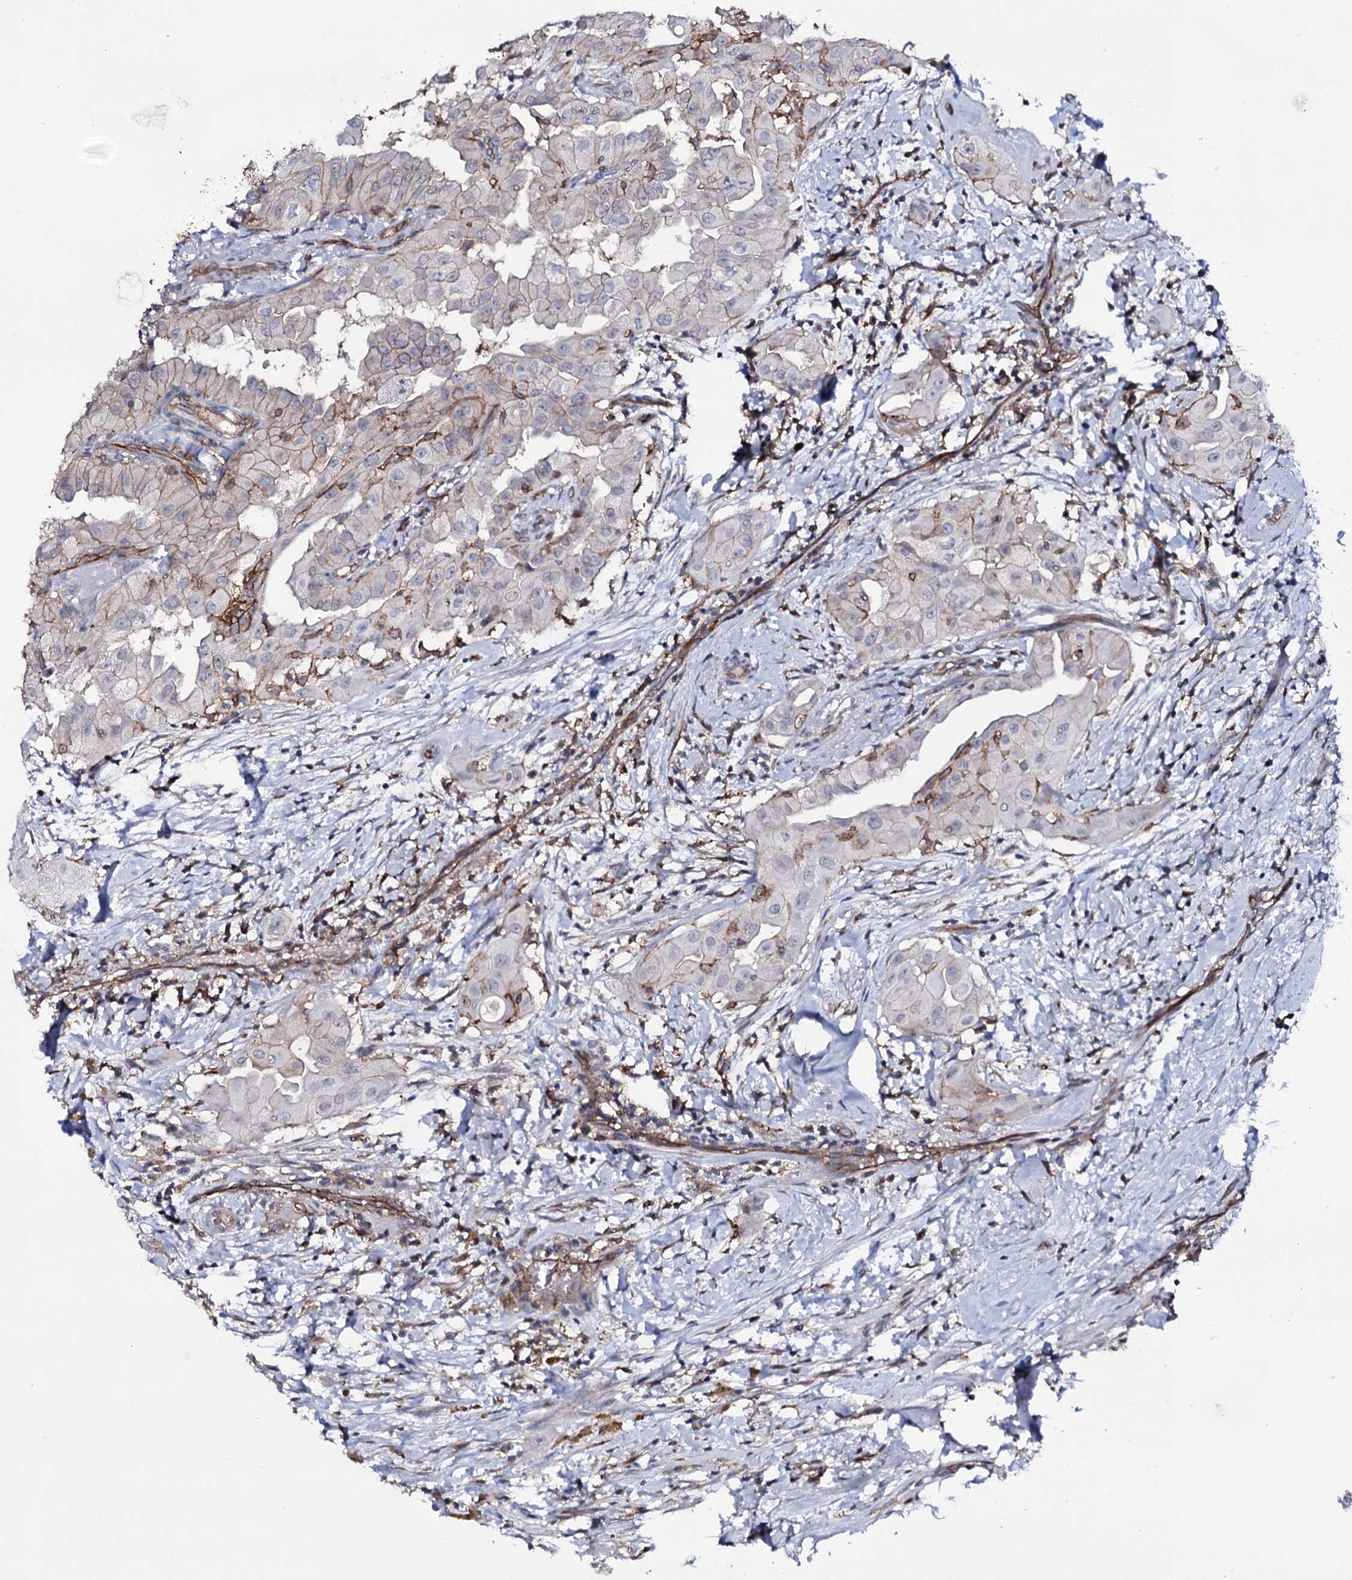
{"staining": {"intensity": "moderate", "quantity": "25%-75%", "location": "cytoplasmic/membranous"}, "tissue": "thyroid cancer", "cell_type": "Tumor cells", "image_type": "cancer", "snomed": [{"axis": "morphology", "description": "Papillary adenocarcinoma, NOS"}, {"axis": "topography", "description": "Thyroid gland"}], "caption": "The immunohistochemical stain highlights moderate cytoplasmic/membranous expression in tumor cells of thyroid cancer (papillary adenocarcinoma) tissue.", "gene": "SNAP23", "patient": {"sex": "female", "age": 59}}